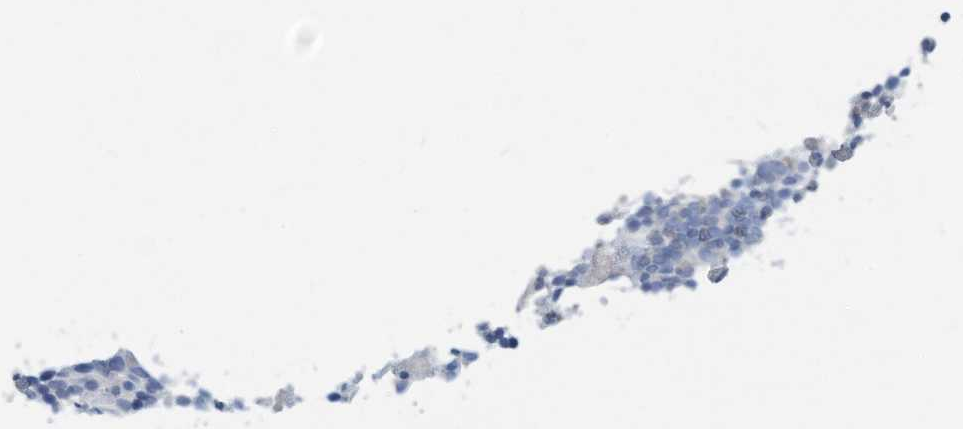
{"staining": {"intensity": "negative", "quantity": "none", "location": "none"}, "tissue": "bone marrow", "cell_type": "Hematopoietic cells", "image_type": "normal", "snomed": [{"axis": "morphology", "description": "Normal tissue, NOS"}, {"axis": "topography", "description": "Bone marrow"}], "caption": "A high-resolution photomicrograph shows IHC staining of unremarkable bone marrow, which demonstrates no significant staining in hematopoietic cells. (Brightfield microscopy of DAB immunohistochemistry (IHC) at high magnification).", "gene": "ERI2", "patient": {"sex": "female", "age": 57}}